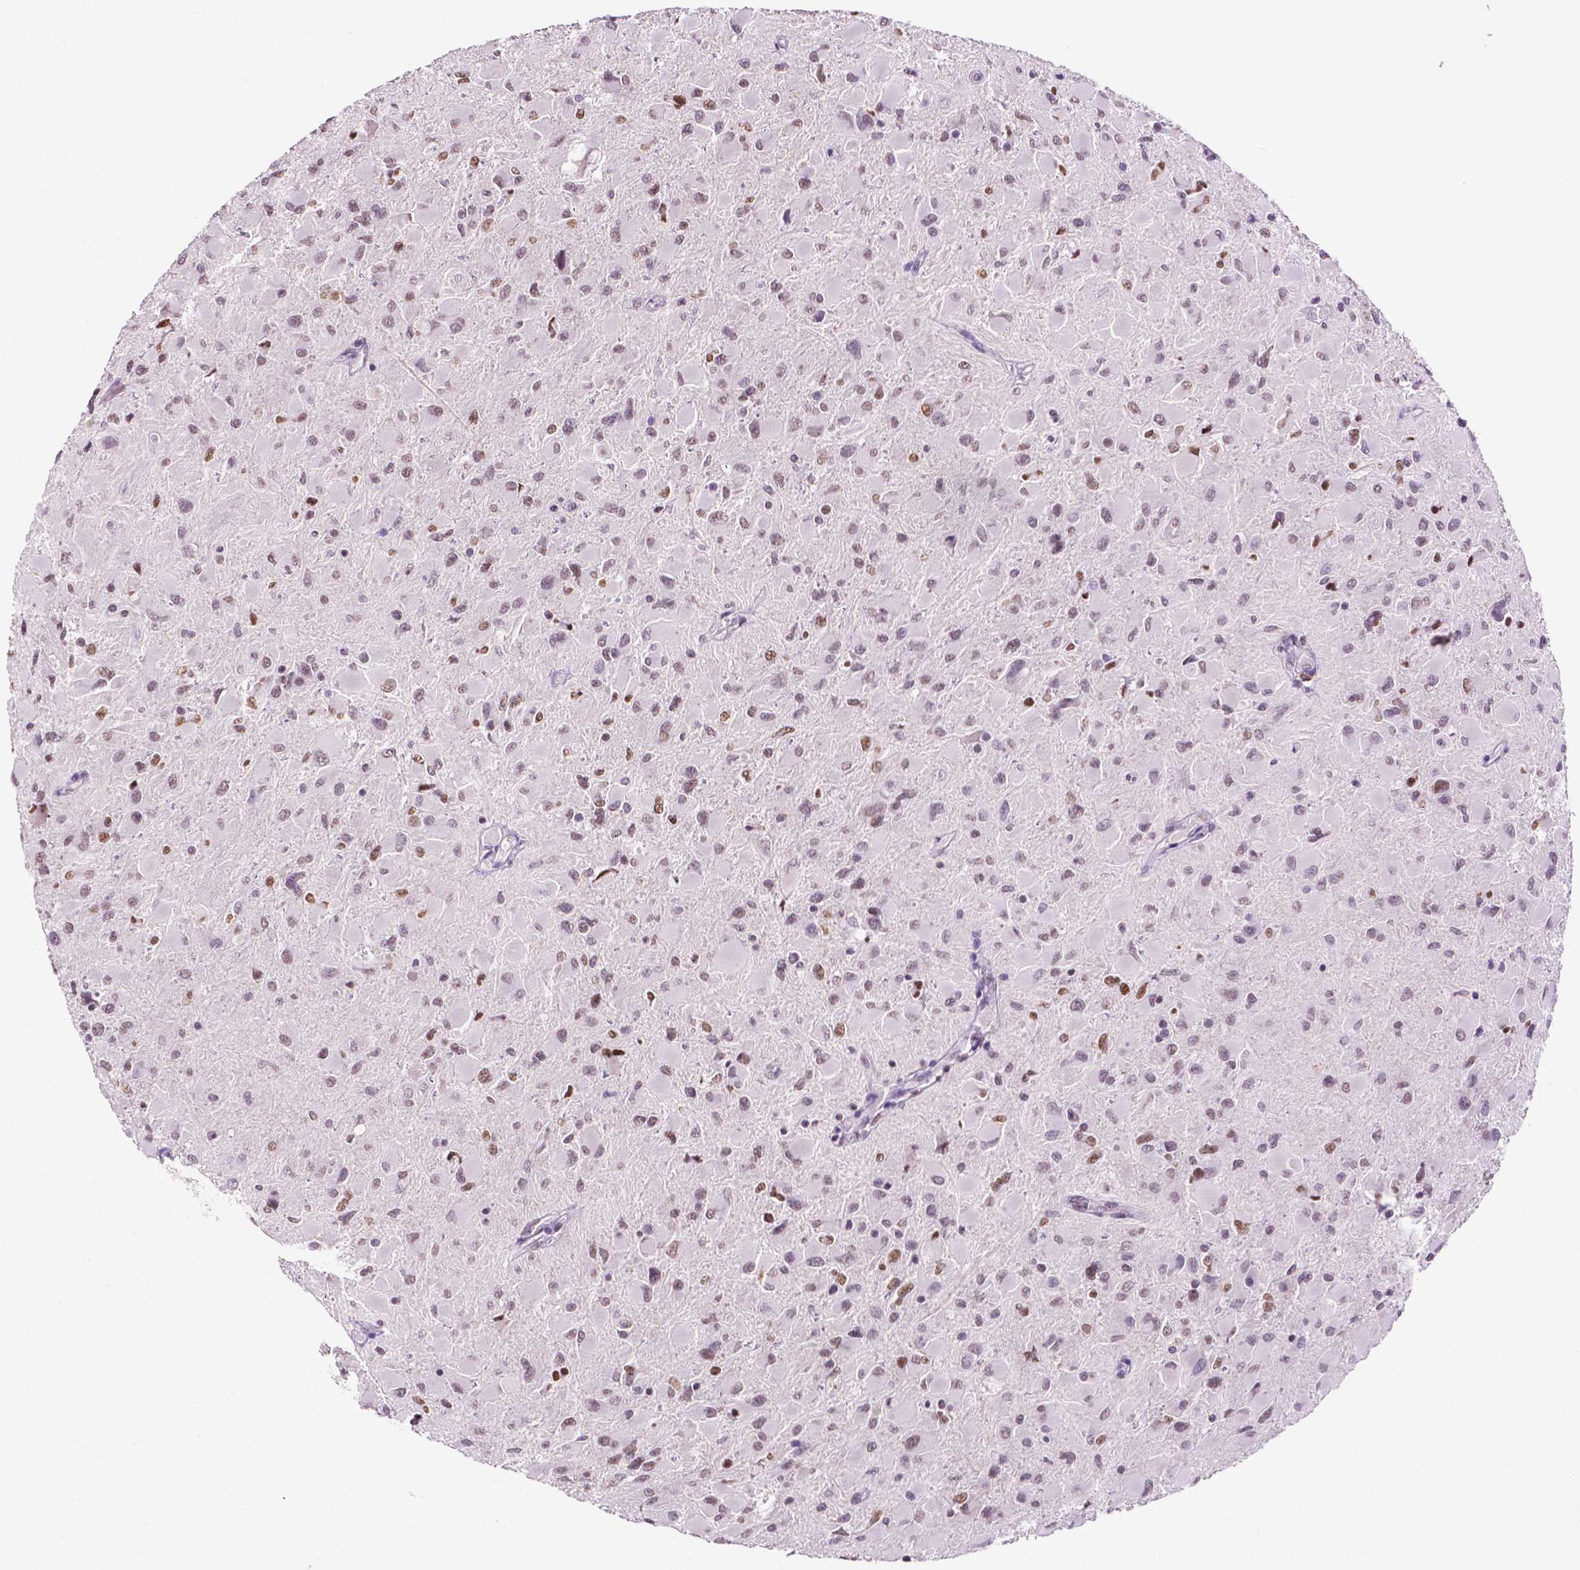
{"staining": {"intensity": "negative", "quantity": "none", "location": "none"}, "tissue": "glioma", "cell_type": "Tumor cells", "image_type": "cancer", "snomed": [{"axis": "morphology", "description": "Glioma, malignant, High grade"}, {"axis": "topography", "description": "Cerebral cortex"}], "caption": "This is a micrograph of immunohistochemistry (IHC) staining of glioma, which shows no staining in tumor cells.", "gene": "PTPN6", "patient": {"sex": "female", "age": 36}}